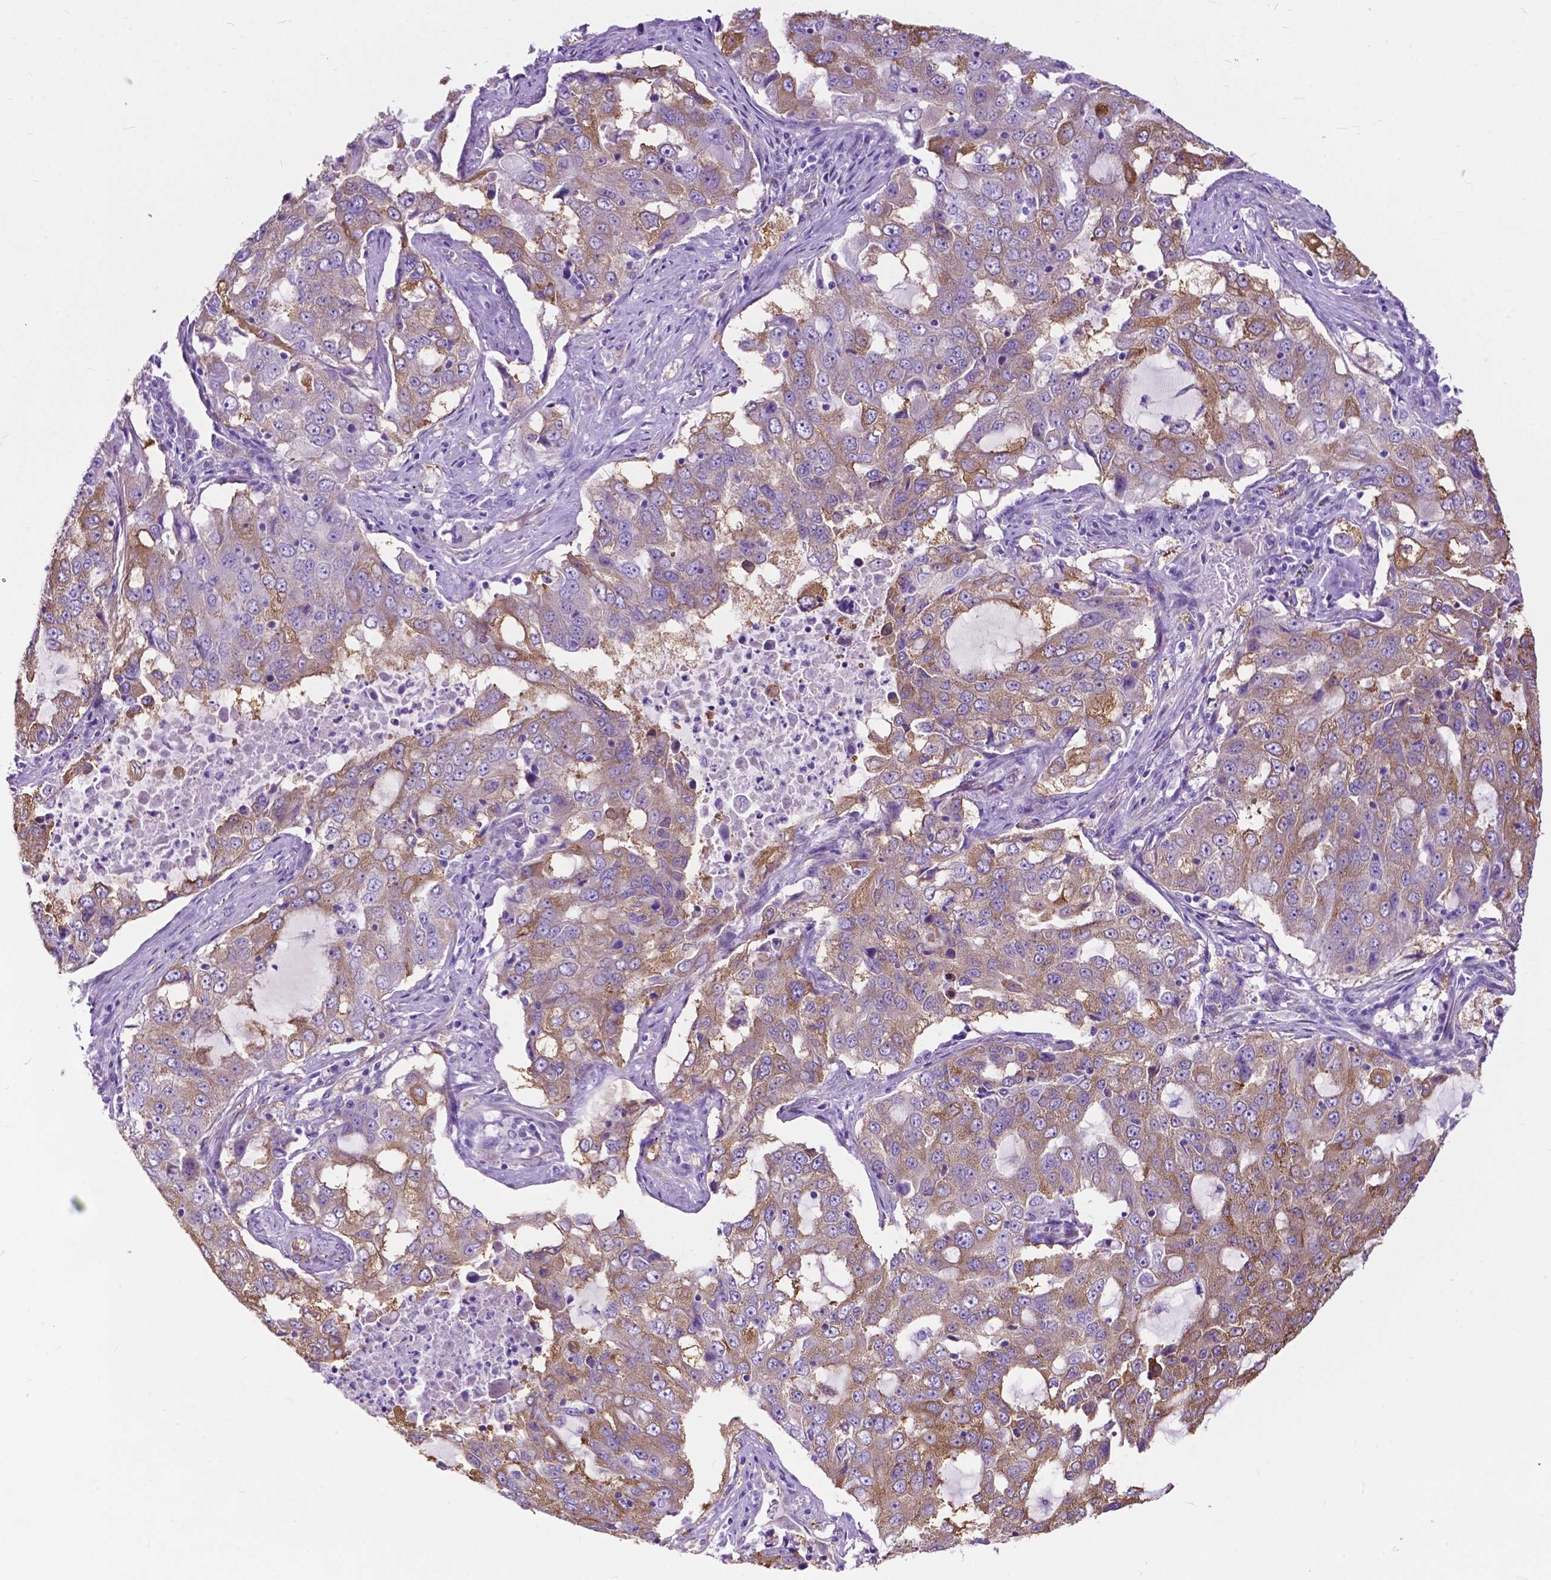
{"staining": {"intensity": "moderate", "quantity": ">75%", "location": "cytoplasmic/membranous"}, "tissue": "lung cancer", "cell_type": "Tumor cells", "image_type": "cancer", "snomed": [{"axis": "morphology", "description": "Adenocarcinoma, NOS"}, {"axis": "topography", "description": "Lung"}], "caption": "This is an image of immunohistochemistry (IHC) staining of lung cancer, which shows moderate staining in the cytoplasmic/membranous of tumor cells.", "gene": "PCDHA12", "patient": {"sex": "female", "age": 61}}